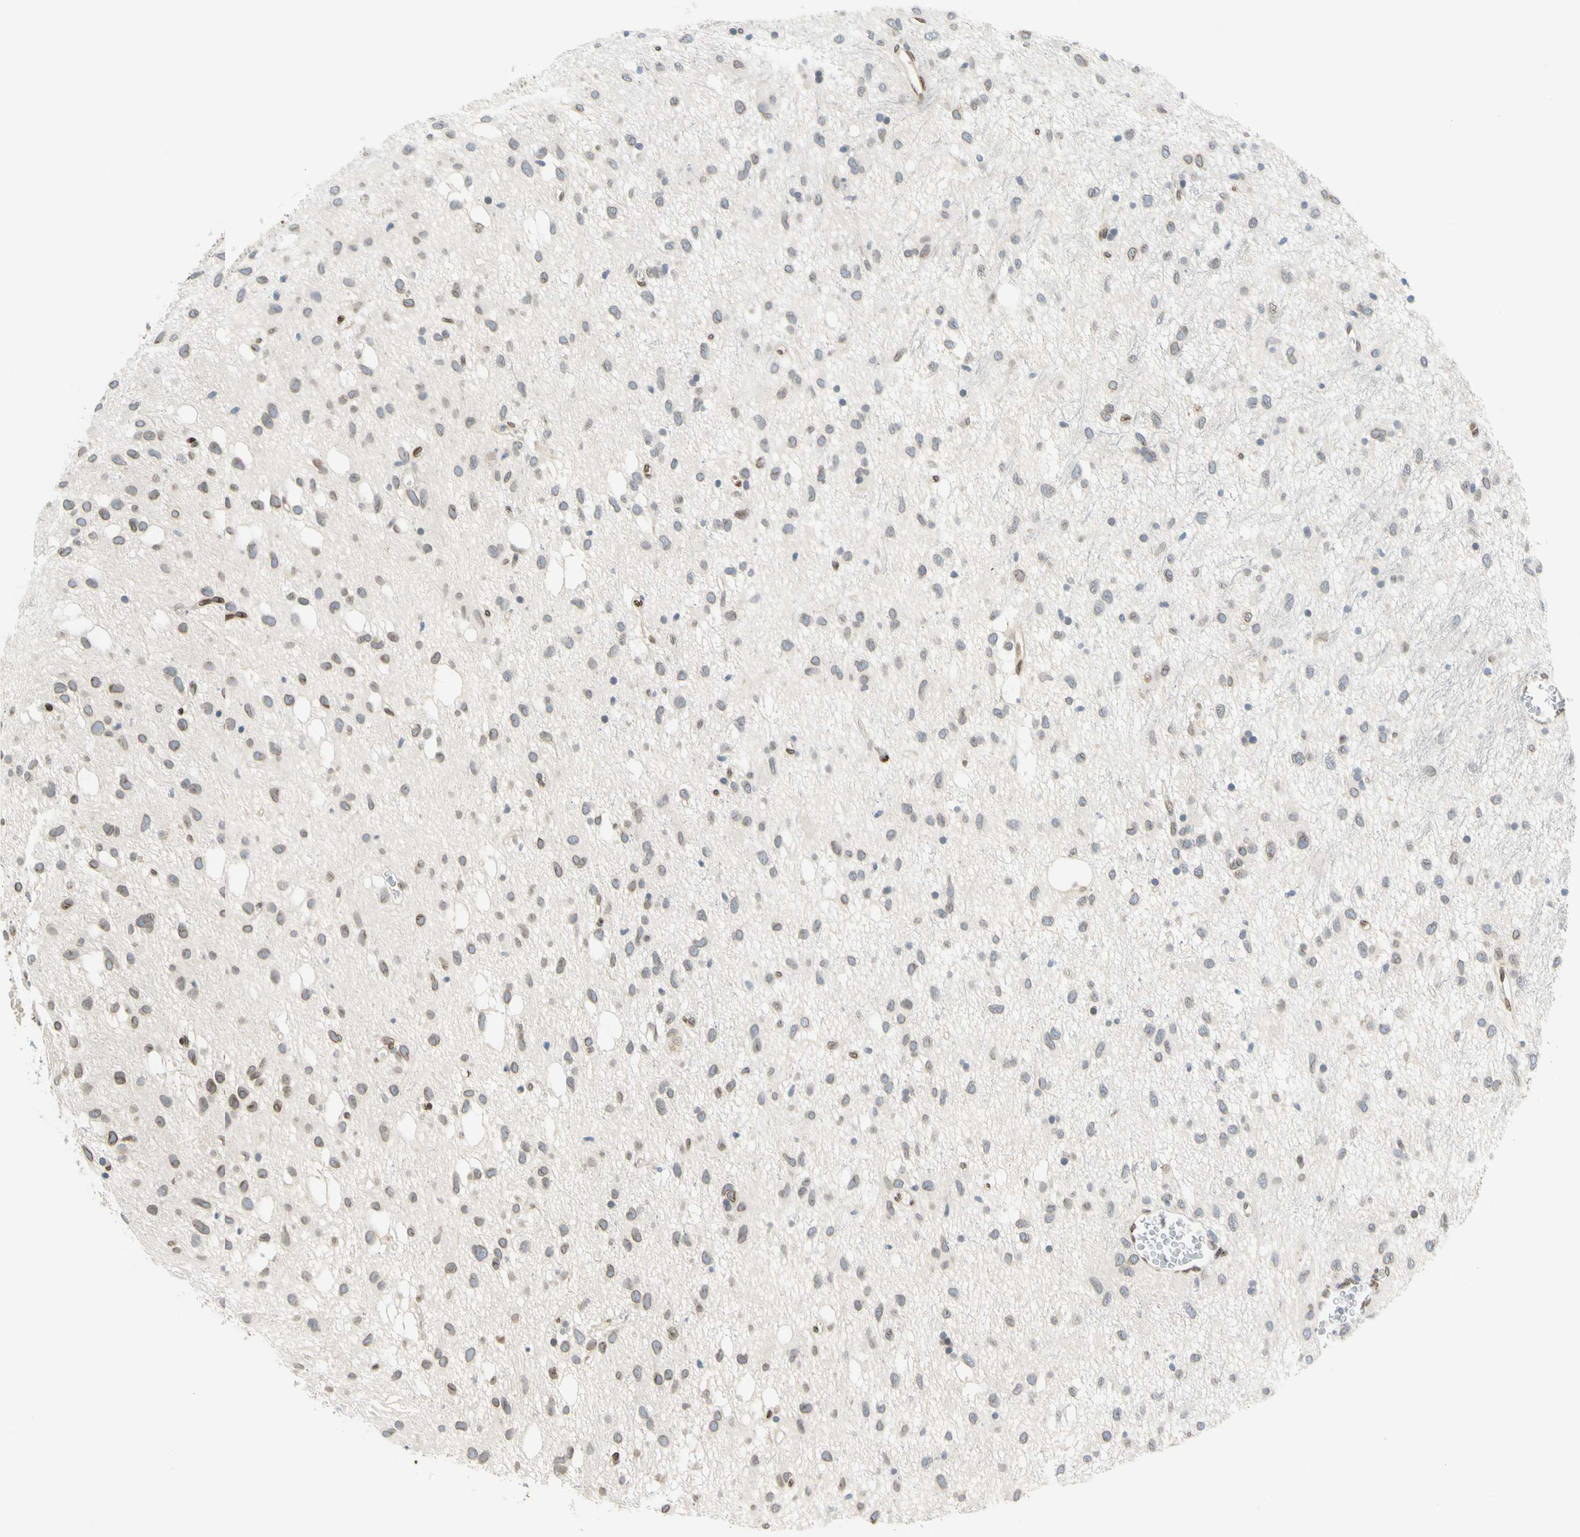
{"staining": {"intensity": "weak", "quantity": "25%-75%", "location": "cytoplasmic/membranous,nuclear"}, "tissue": "glioma", "cell_type": "Tumor cells", "image_type": "cancer", "snomed": [{"axis": "morphology", "description": "Glioma, malignant, Low grade"}, {"axis": "topography", "description": "Brain"}], "caption": "A brown stain labels weak cytoplasmic/membranous and nuclear positivity of a protein in human glioma tumor cells.", "gene": "SUN1", "patient": {"sex": "male", "age": 77}}